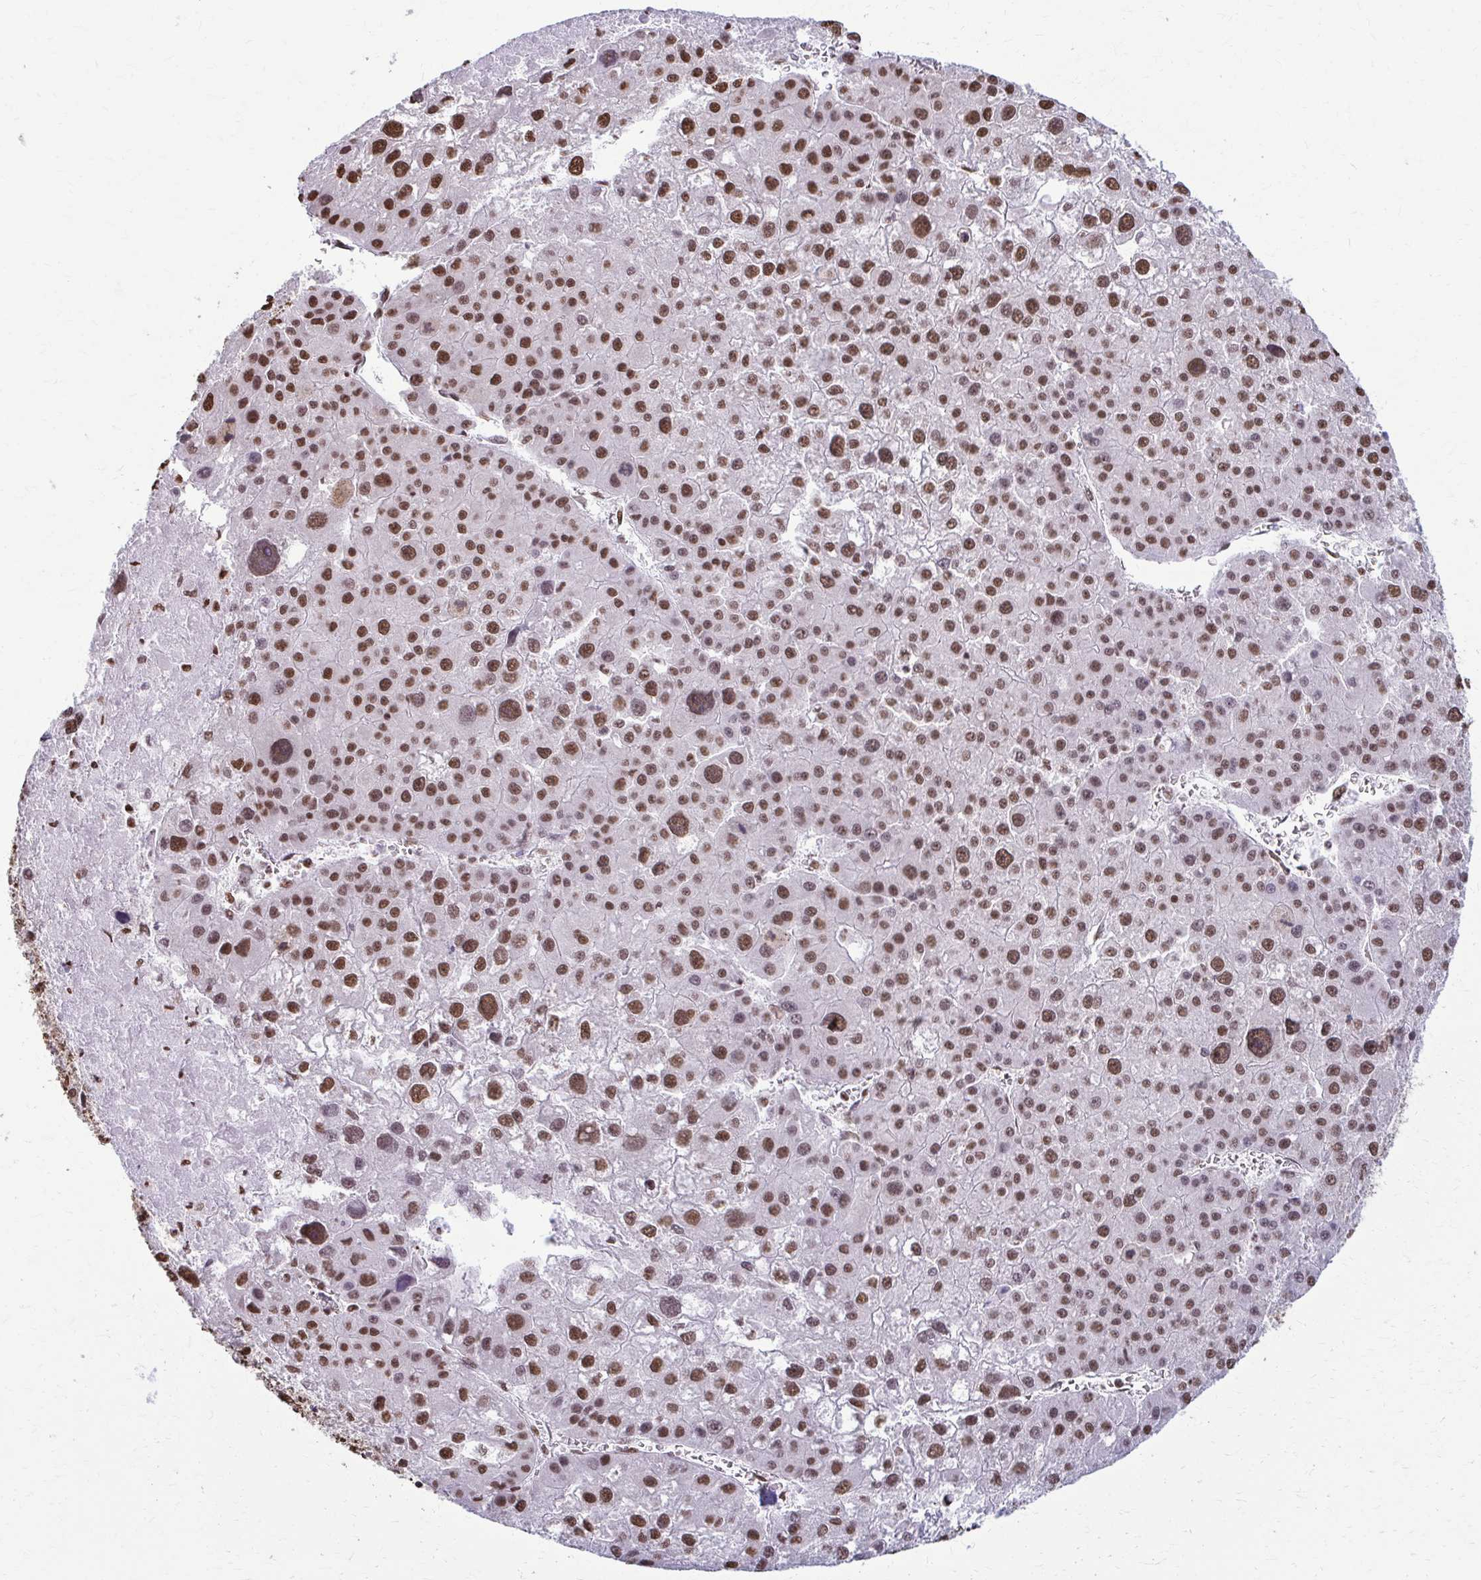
{"staining": {"intensity": "moderate", "quantity": ">75%", "location": "nuclear"}, "tissue": "liver cancer", "cell_type": "Tumor cells", "image_type": "cancer", "snomed": [{"axis": "morphology", "description": "Carcinoma, Hepatocellular, NOS"}, {"axis": "topography", "description": "Liver"}], "caption": "Hepatocellular carcinoma (liver) was stained to show a protein in brown. There is medium levels of moderate nuclear expression in about >75% of tumor cells.", "gene": "SNRPA", "patient": {"sex": "male", "age": 73}}